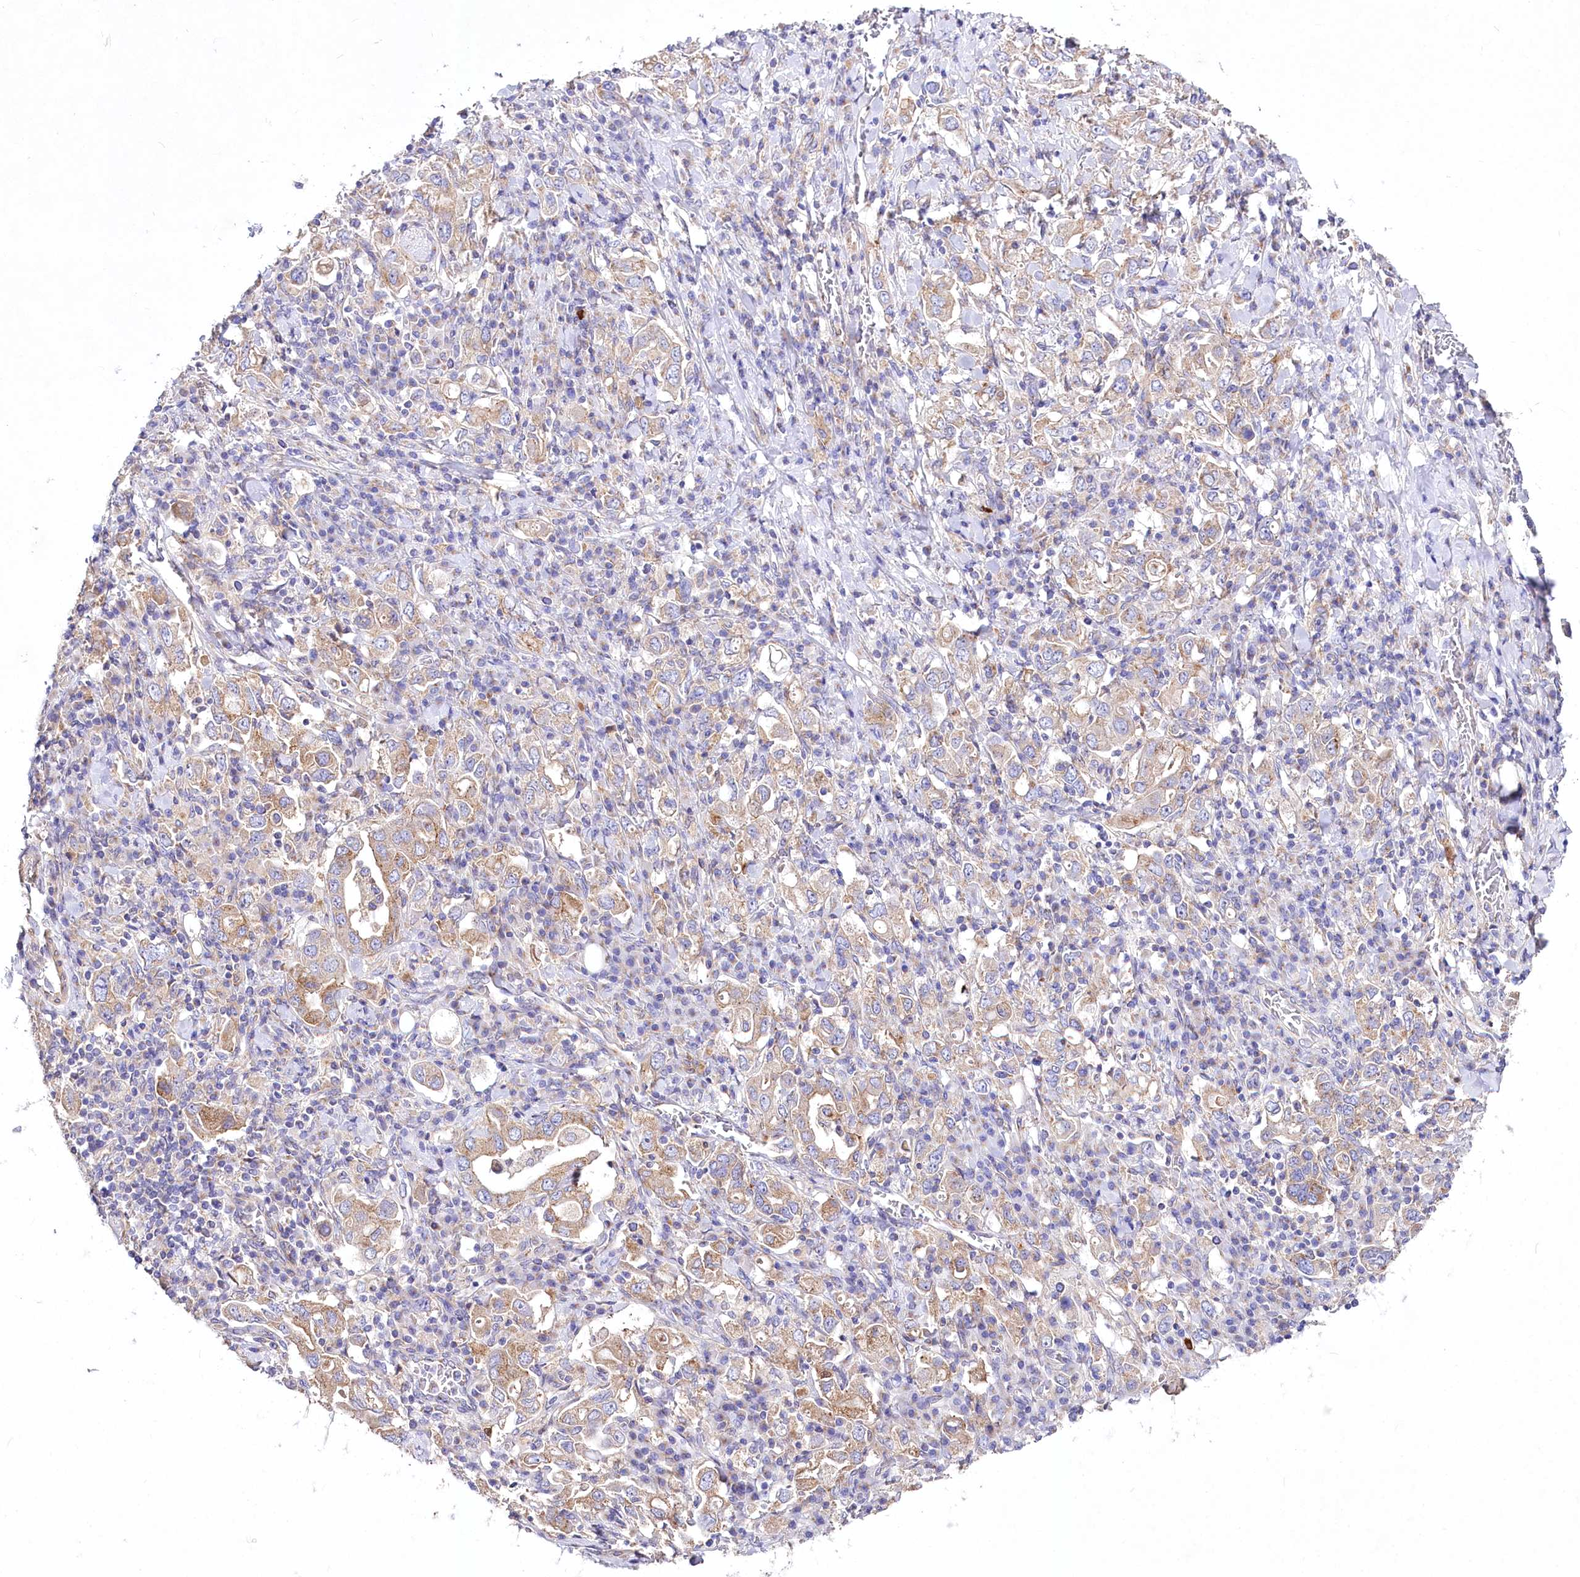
{"staining": {"intensity": "weak", "quantity": "25%-75%", "location": "cytoplasmic/membranous"}, "tissue": "stomach cancer", "cell_type": "Tumor cells", "image_type": "cancer", "snomed": [{"axis": "morphology", "description": "Adenocarcinoma, NOS"}, {"axis": "topography", "description": "Stomach, upper"}], "caption": "Protein analysis of stomach cancer (adenocarcinoma) tissue demonstrates weak cytoplasmic/membranous expression in approximately 25%-75% of tumor cells. (DAB (3,3'-diaminobenzidine) IHC with brightfield microscopy, high magnification).", "gene": "STX6", "patient": {"sex": "male", "age": 62}}